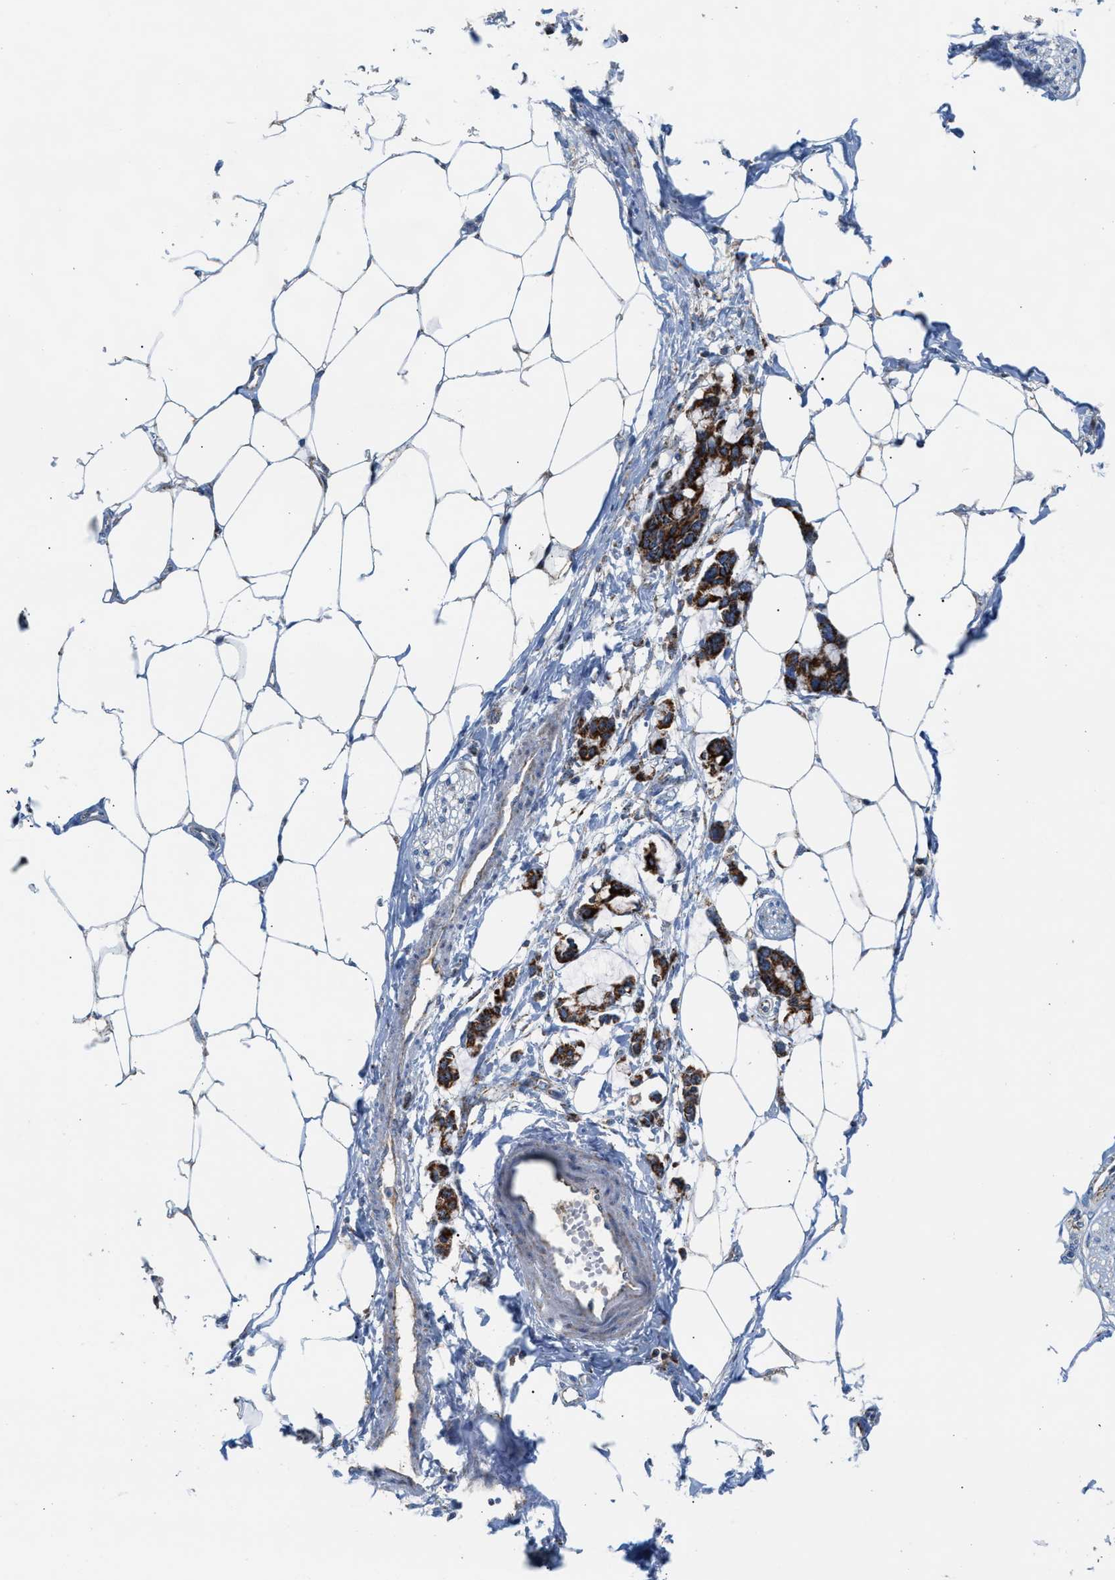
{"staining": {"intensity": "weak", "quantity": ">75%", "location": "cytoplasmic/membranous"}, "tissue": "adipose tissue", "cell_type": "Adipocytes", "image_type": "normal", "snomed": [{"axis": "morphology", "description": "Normal tissue, NOS"}, {"axis": "morphology", "description": "Adenocarcinoma, NOS"}, {"axis": "topography", "description": "Colon"}, {"axis": "topography", "description": "Peripheral nerve tissue"}], "caption": "Approximately >75% of adipocytes in unremarkable human adipose tissue display weak cytoplasmic/membranous protein expression as visualized by brown immunohistochemical staining.", "gene": "PMPCA", "patient": {"sex": "male", "age": 14}}